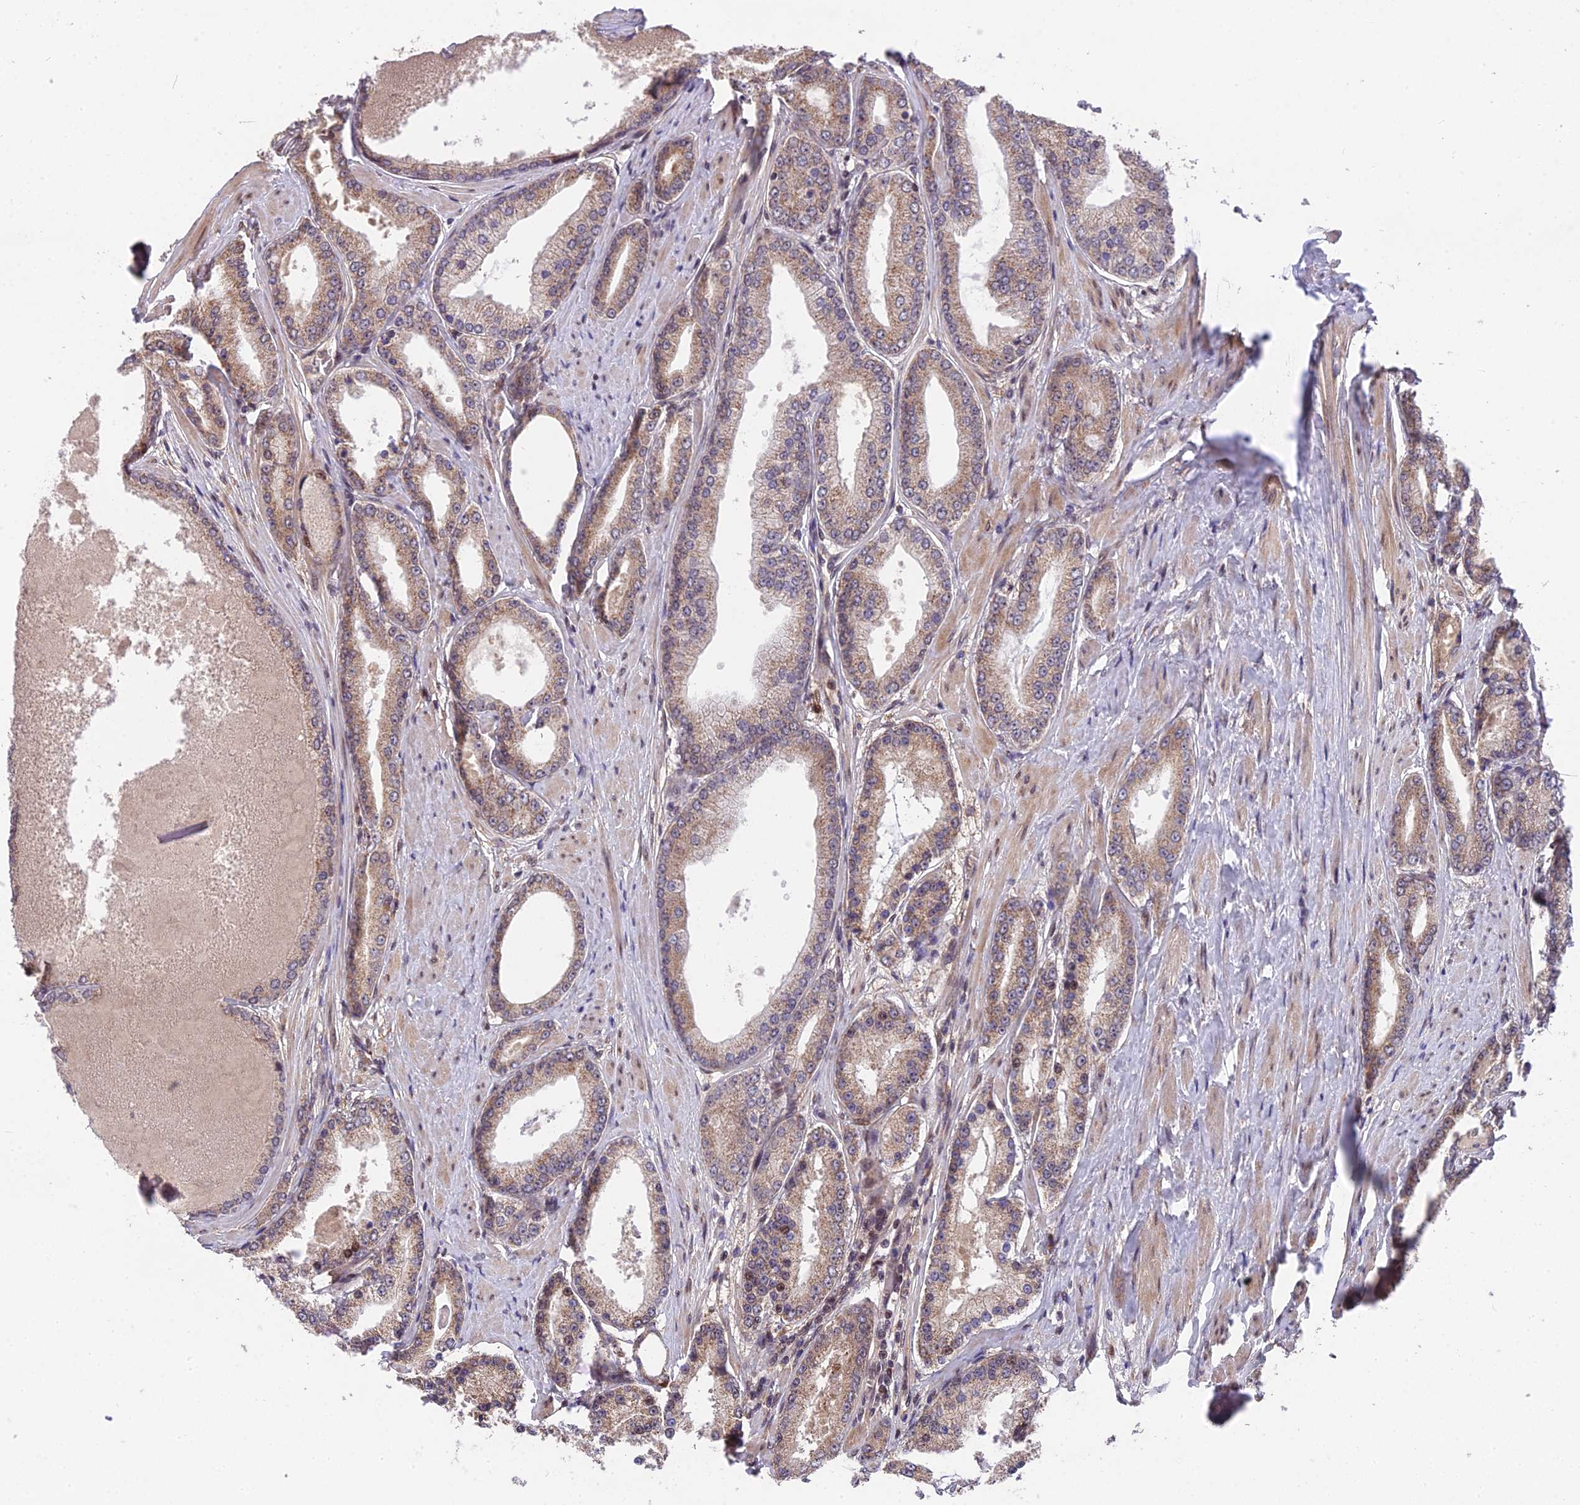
{"staining": {"intensity": "weak", "quantity": ">75%", "location": "cytoplasmic/membranous,nuclear"}, "tissue": "prostate cancer", "cell_type": "Tumor cells", "image_type": "cancer", "snomed": [{"axis": "morphology", "description": "Adenocarcinoma, High grade"}, {"axis": "topography", "description": "Prostate"}], "caption": "A high-resolution image shows immunohistochemistry (IHC) staining of prostate high-grade adenocarcinoma, which shows weak cytoplasmic/membranous and nuclear staining in about >75% of tumor cells.", "gene": "CYP2R1", "patient": {"sex": "male", "age": 59}}